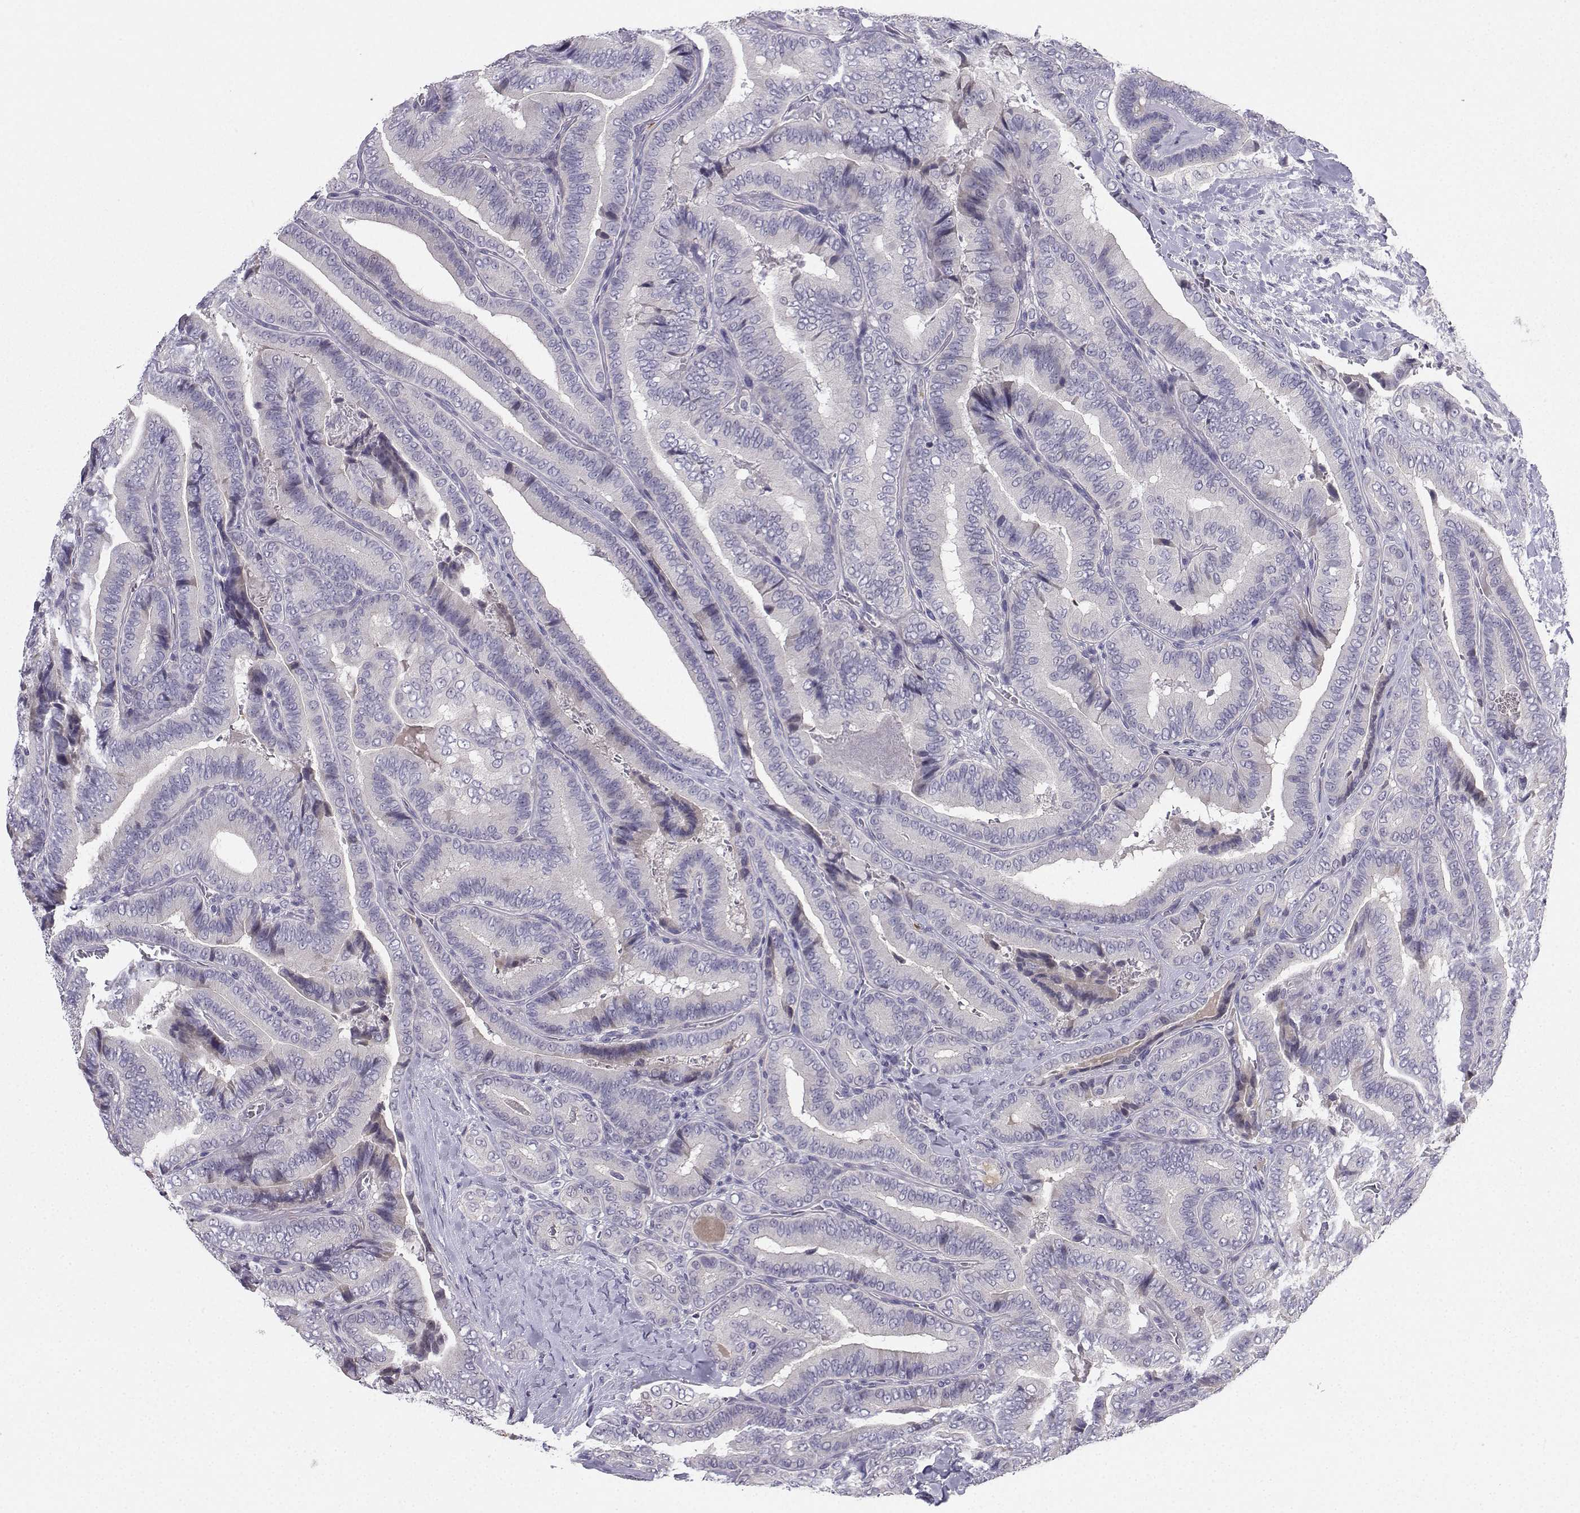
{"staining": {"intensity": "negative", "quantity": "none", "location": "none"}, "tissue": "thyroid cancer", "cell_type": "Tumor cells", "image_type": "cancer", "snomed": [{"axis": "morphology", "description": "Papillary adenocarcinoma, NOS"}, {"axis": "topography", "description": "Thyroid gland"}], "caption": "IHC micrograph of human thyroid cancer (papillary adenocarcinoma) stained for a protein (brown), which exhibits no positivity in tumor cells.", "gene": "CALY", "patient": {"sex": "male", "age": 61}}